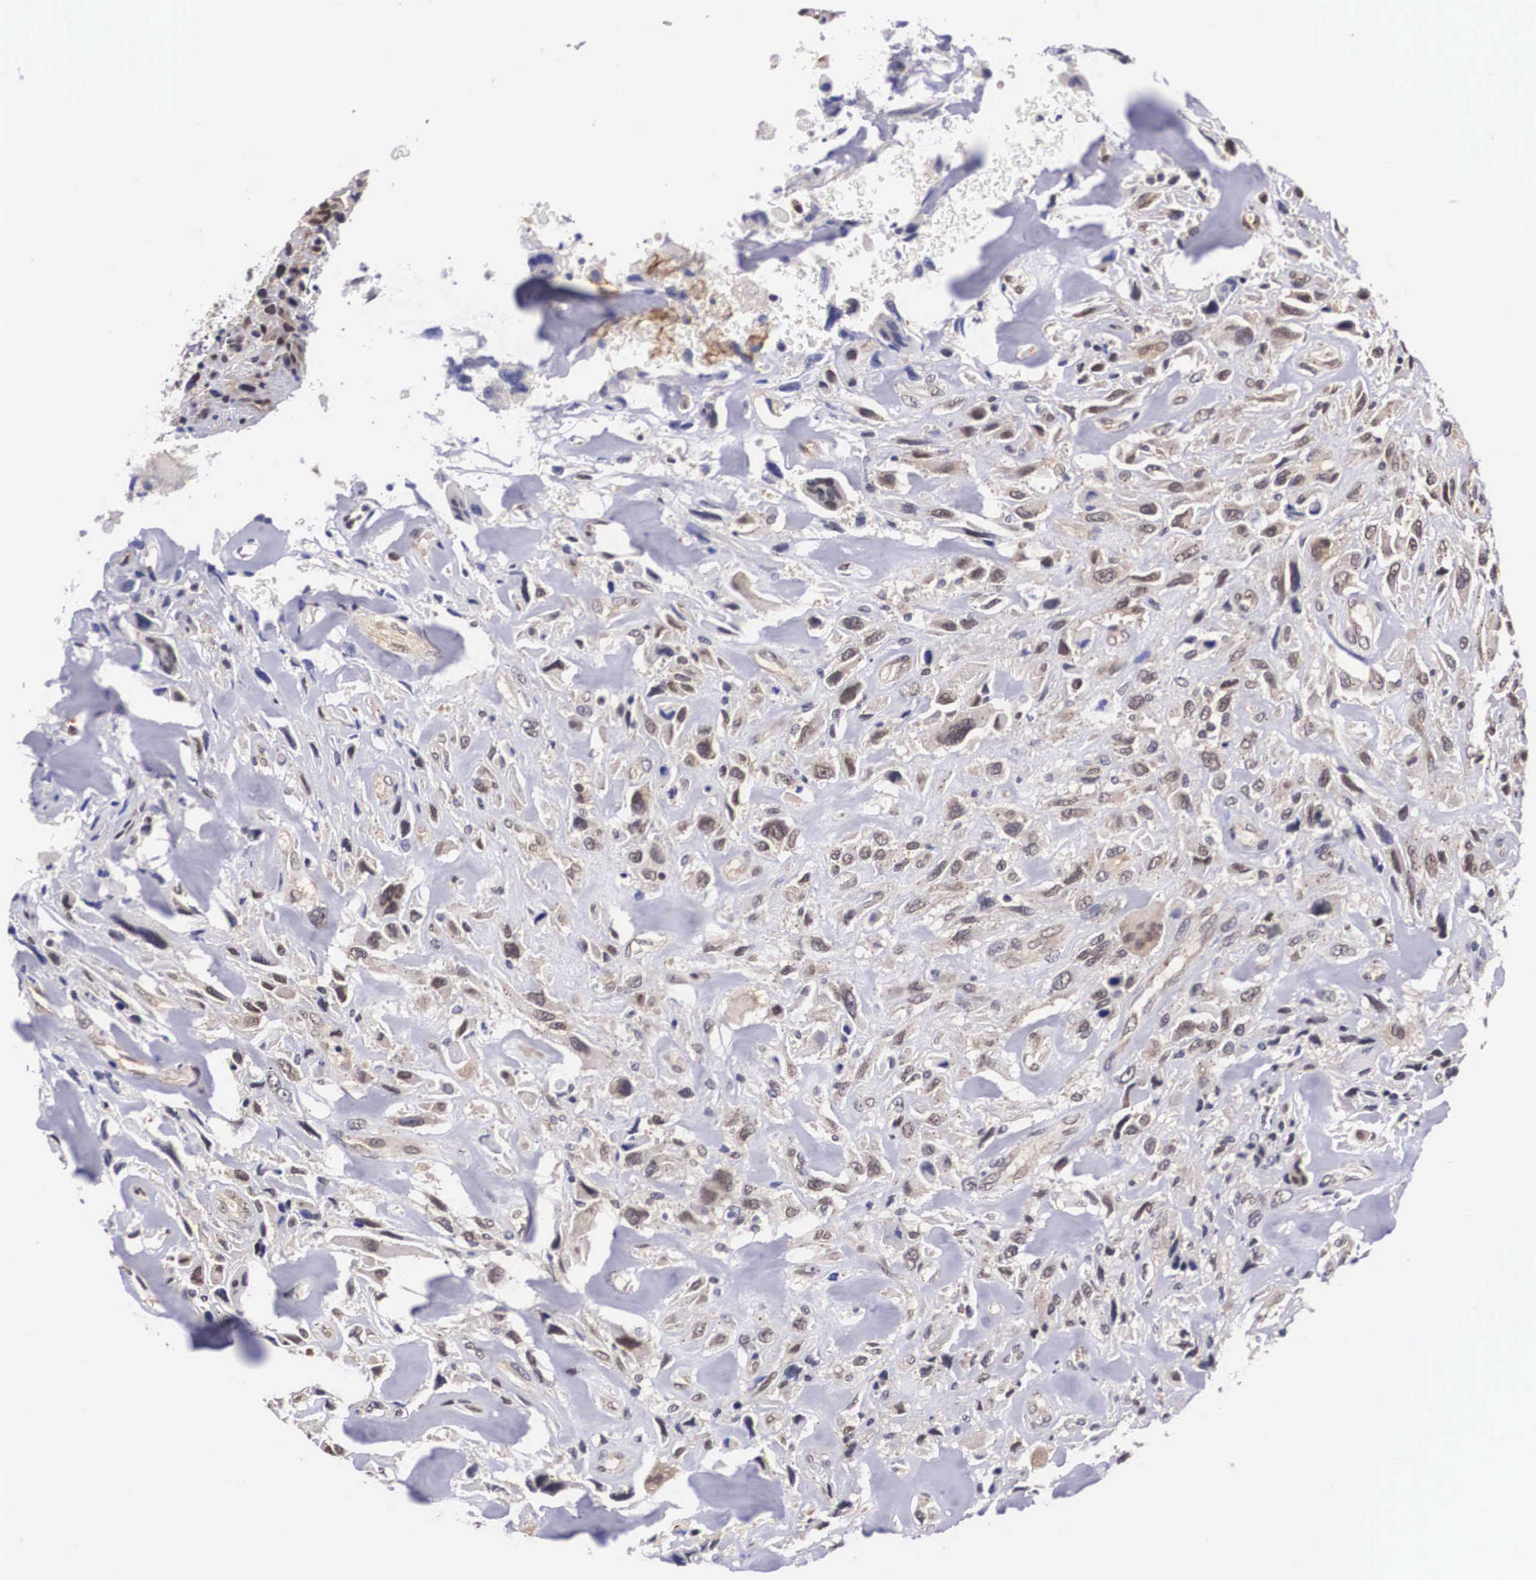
{"staining": {"intensity": "moderate", "quantity": "25%-75%", "location": "cytoplasmic/membranous,nuclear"}, "tissue": "breast cancer", "cell_type": "Tumor cells", "image_type": "cancer", "snomed": [{"axis": "morphology", "description": "Neoplasm, malignant, NOS"}, {"axis": "topography", "description": "Breast"}], "caption": "The micrograph shows a brown stain indicating the presence of a protein in the cytoplasmic/membranous and nuclear of tumor cells in malignant neoplasm (breast).", "gene": "OTX2", "patient": {"sex": "female", "age": 50}}